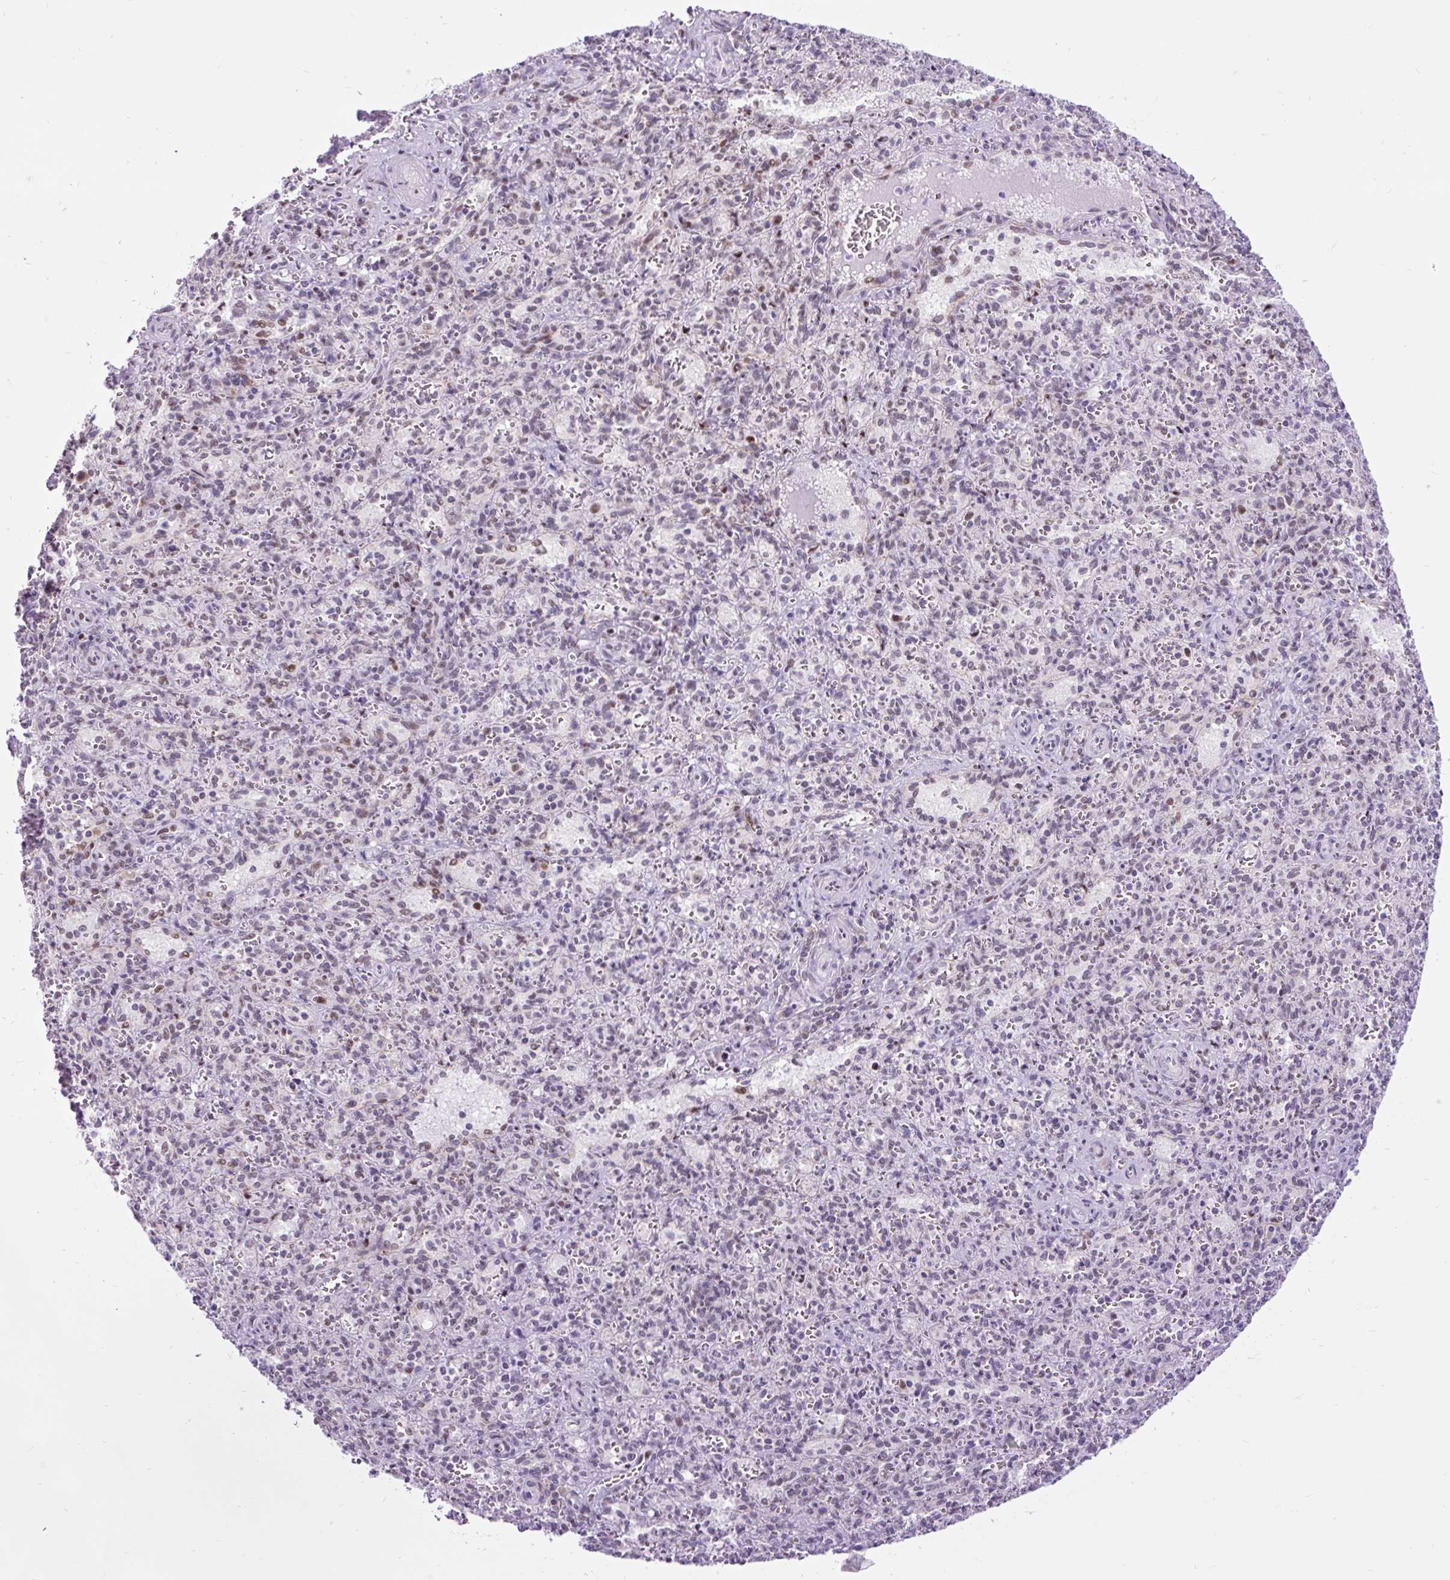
{"staining": {"intensity": "weak", "quantity": "<25%", "location": "nuclear"}, "tissue": "spleen", "cell_type": "Cells in red pulp", "image_type": "normal", "snomed": [{"axis": "morphology", "description": "Normal tissue, NOS"}, {"axis": "topography", "description": "Spleen"}], "caption": "DAB immunohistochemical staining of normal spleen demonstrates no significant staining in cells in red pulp. Brightfield microscopy of IHC stained with DAB (brown) and hematoxylin (blue), captured at high magnification.", "gene": "CLK2", "patient": {"sex": "female", "age": 26}}